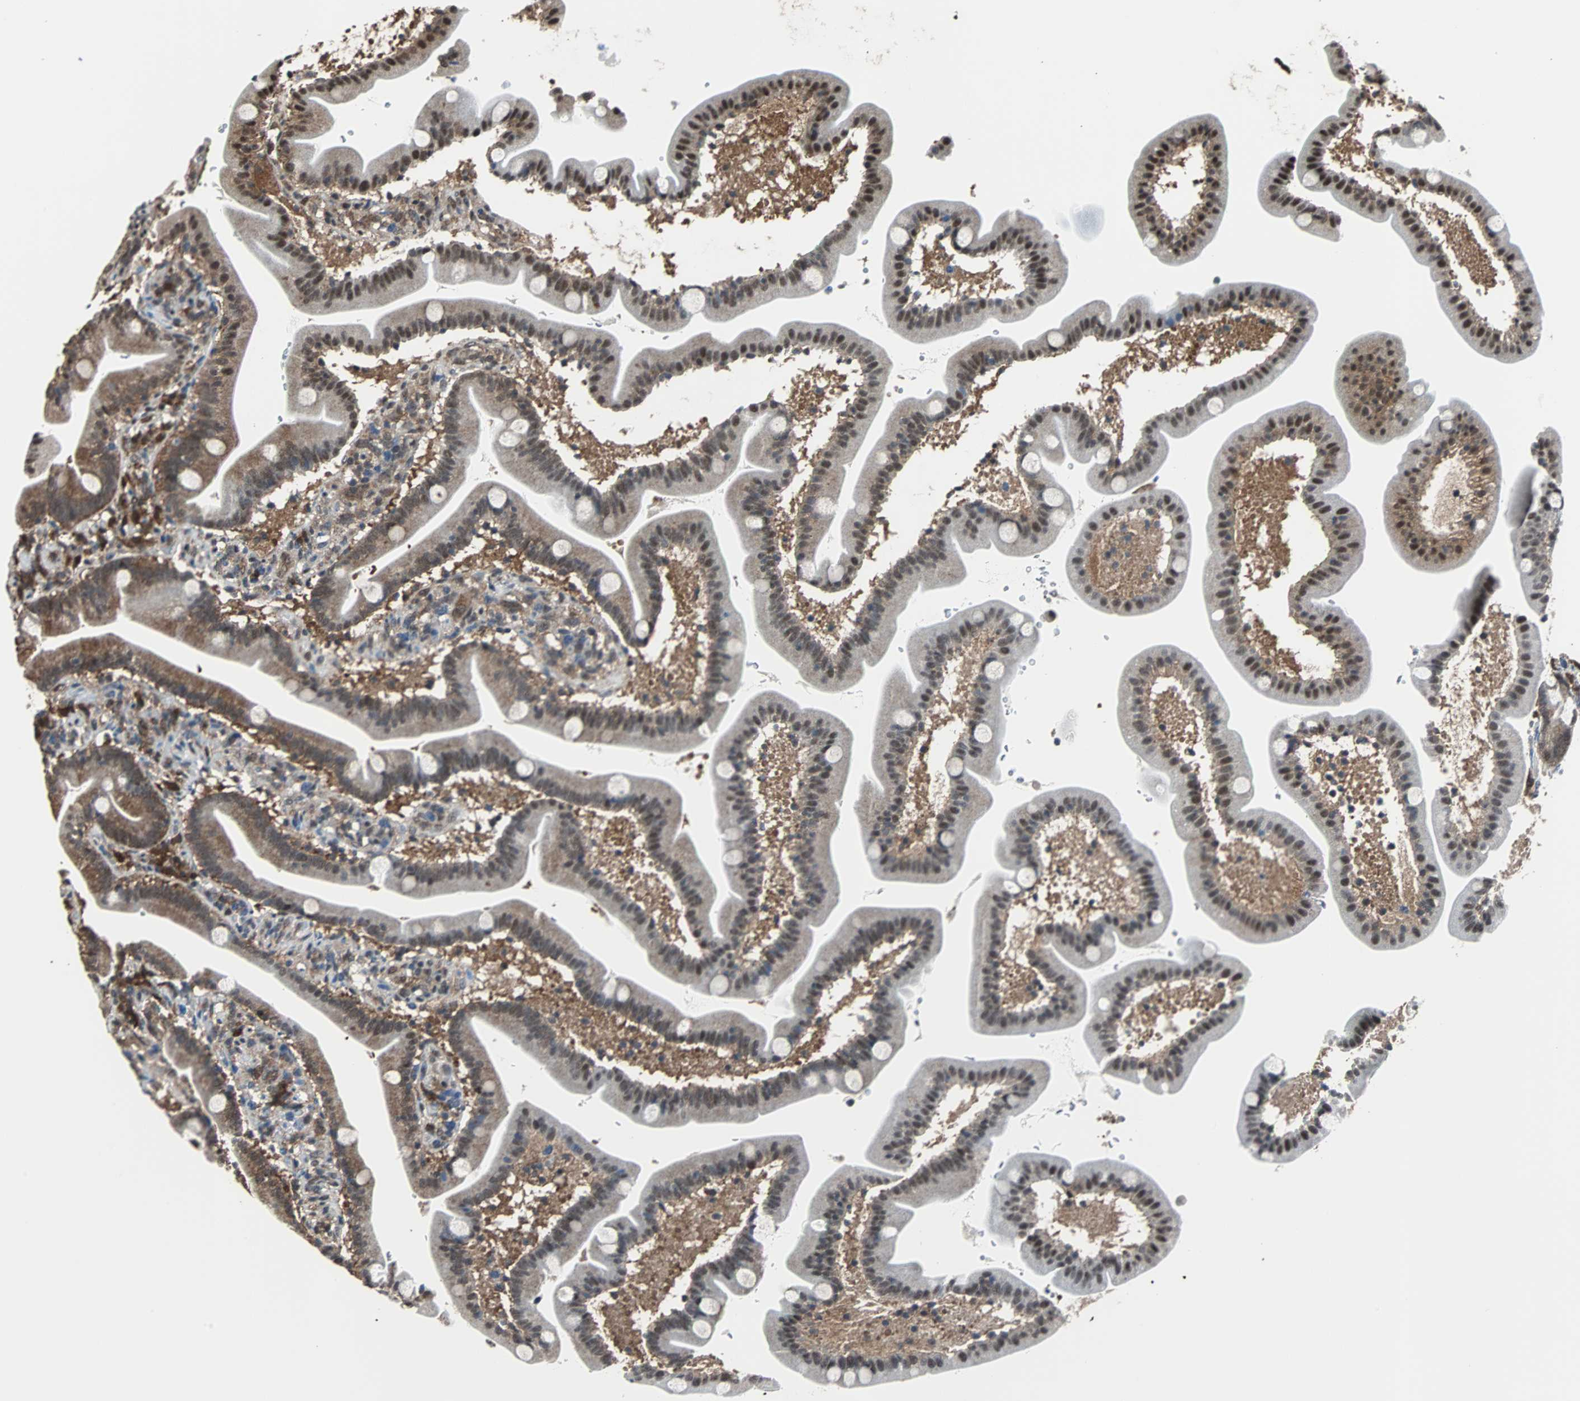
{"staining": {"intensity": "moderate", "quantity": ">75%", "location": "cytoplasmic/membranous"}, "tissue": "duodenum", "cell_type": "Glandular cells", "image_type": "normal", "snomed": [{"axis": "morphology", "description": "Normal tissue, NOS"}, {"axis": "topography", "description": "Duodenum"}], "caption": "Immunohistochemistry histopathology image of benign duodenum: duodenum stained using IHC shows medium levels of moderate protein expression localized specifically in the cytoplasmic/membranous of glandular cells, appearing as a cytoplasmic/membranous brown color.", "gene": "VCP", "patient": {"sex": "male", "age": 54}}